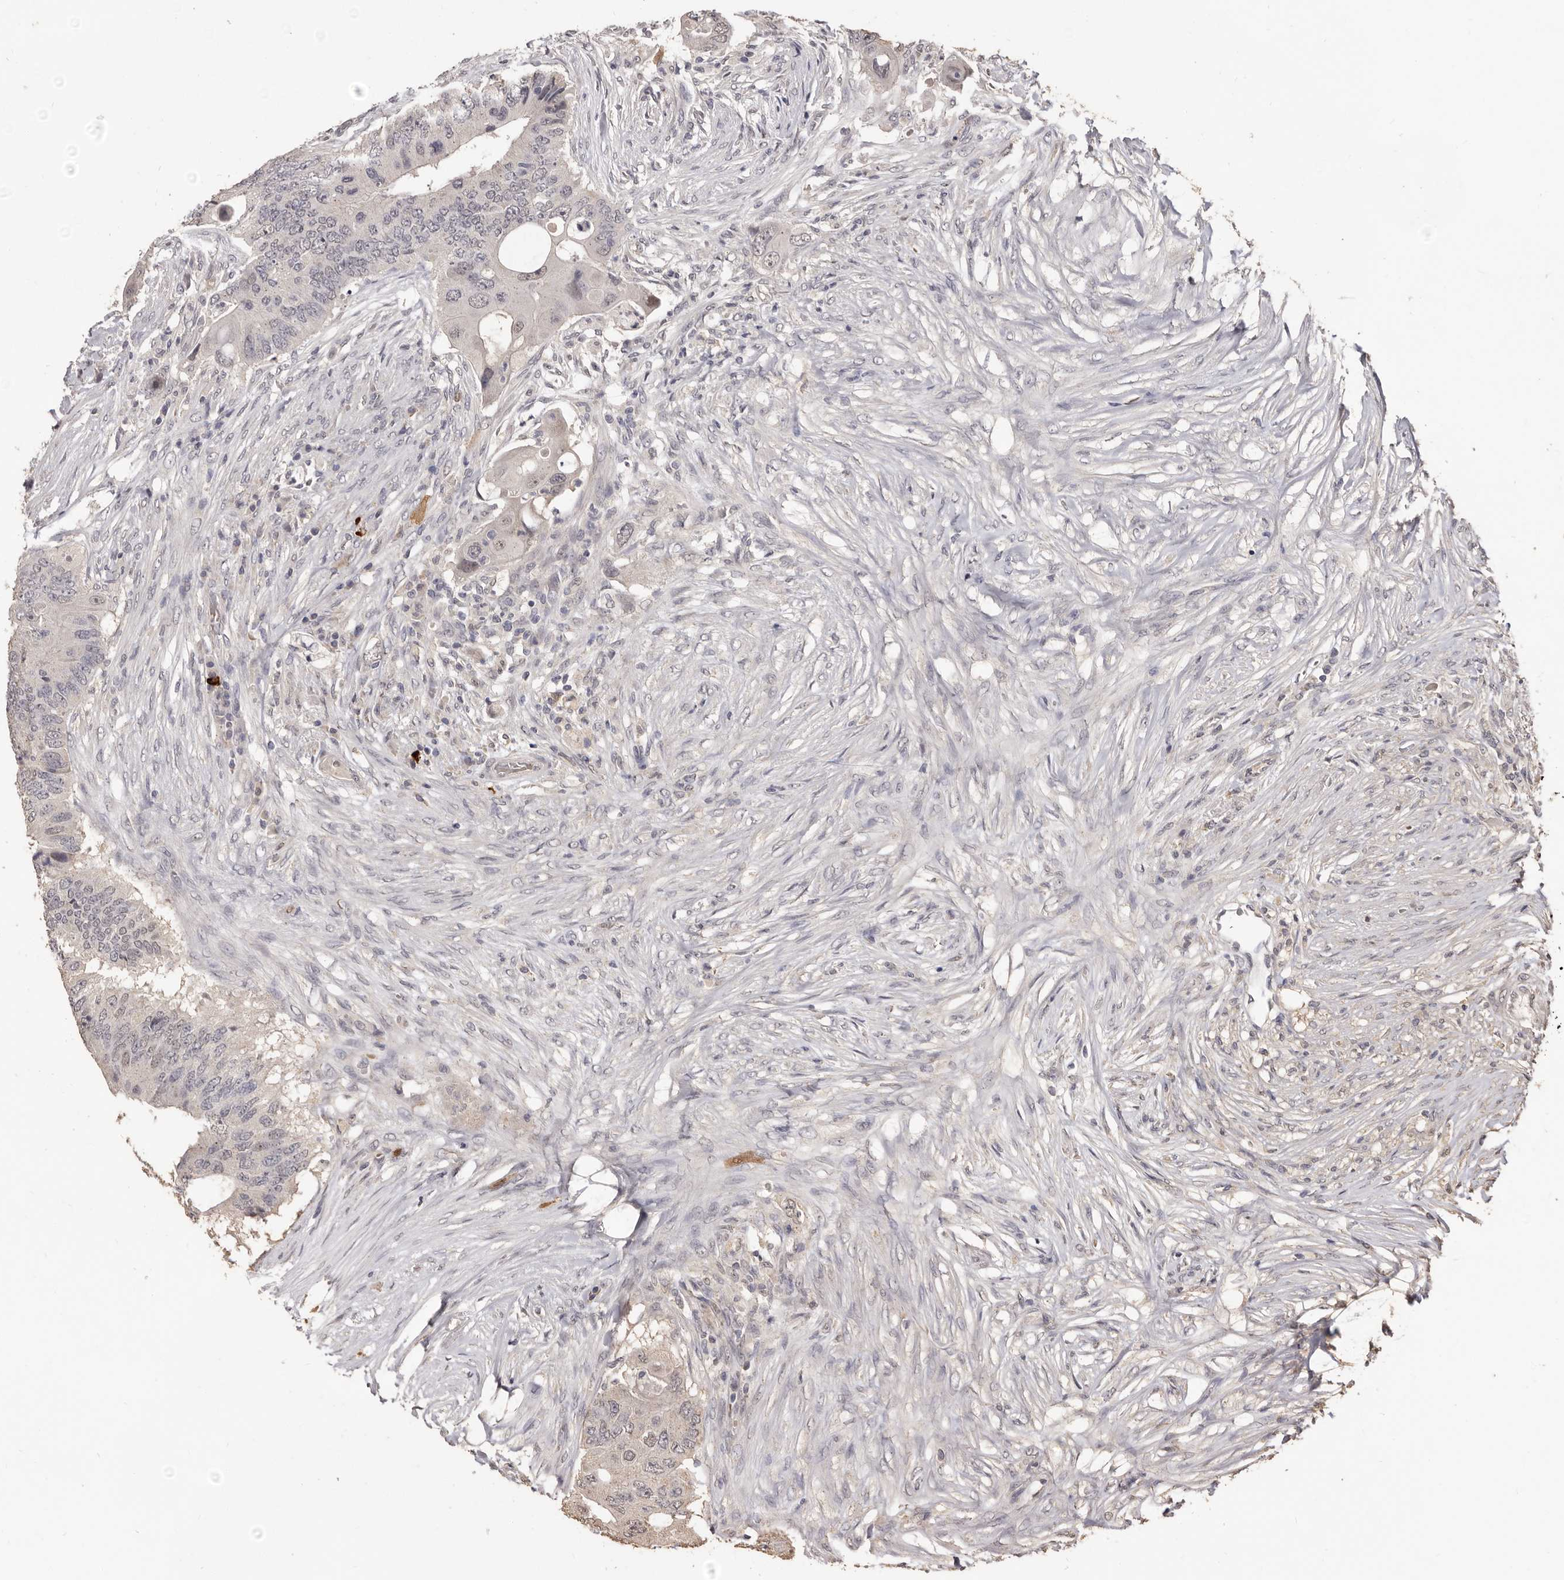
{"staining": {"intensity": "negative", "quantity": "none", "location": "none"}, "tissue": "colorectal cancer", "cell_type": "Tumor cells", "image_type": "cancer", "snomed": [{"axis": "morphology", "description": "Adenocarcinoma, NOS"}, {"axis": "topography", "description": "Colon"}], "caption": "Immunohistochemical staining of adenocarcinoma (colorectal) displays no significant positivity in tumor cells.", "gene": "INAVA", "patient": {"sex": "male", "age": 71}}